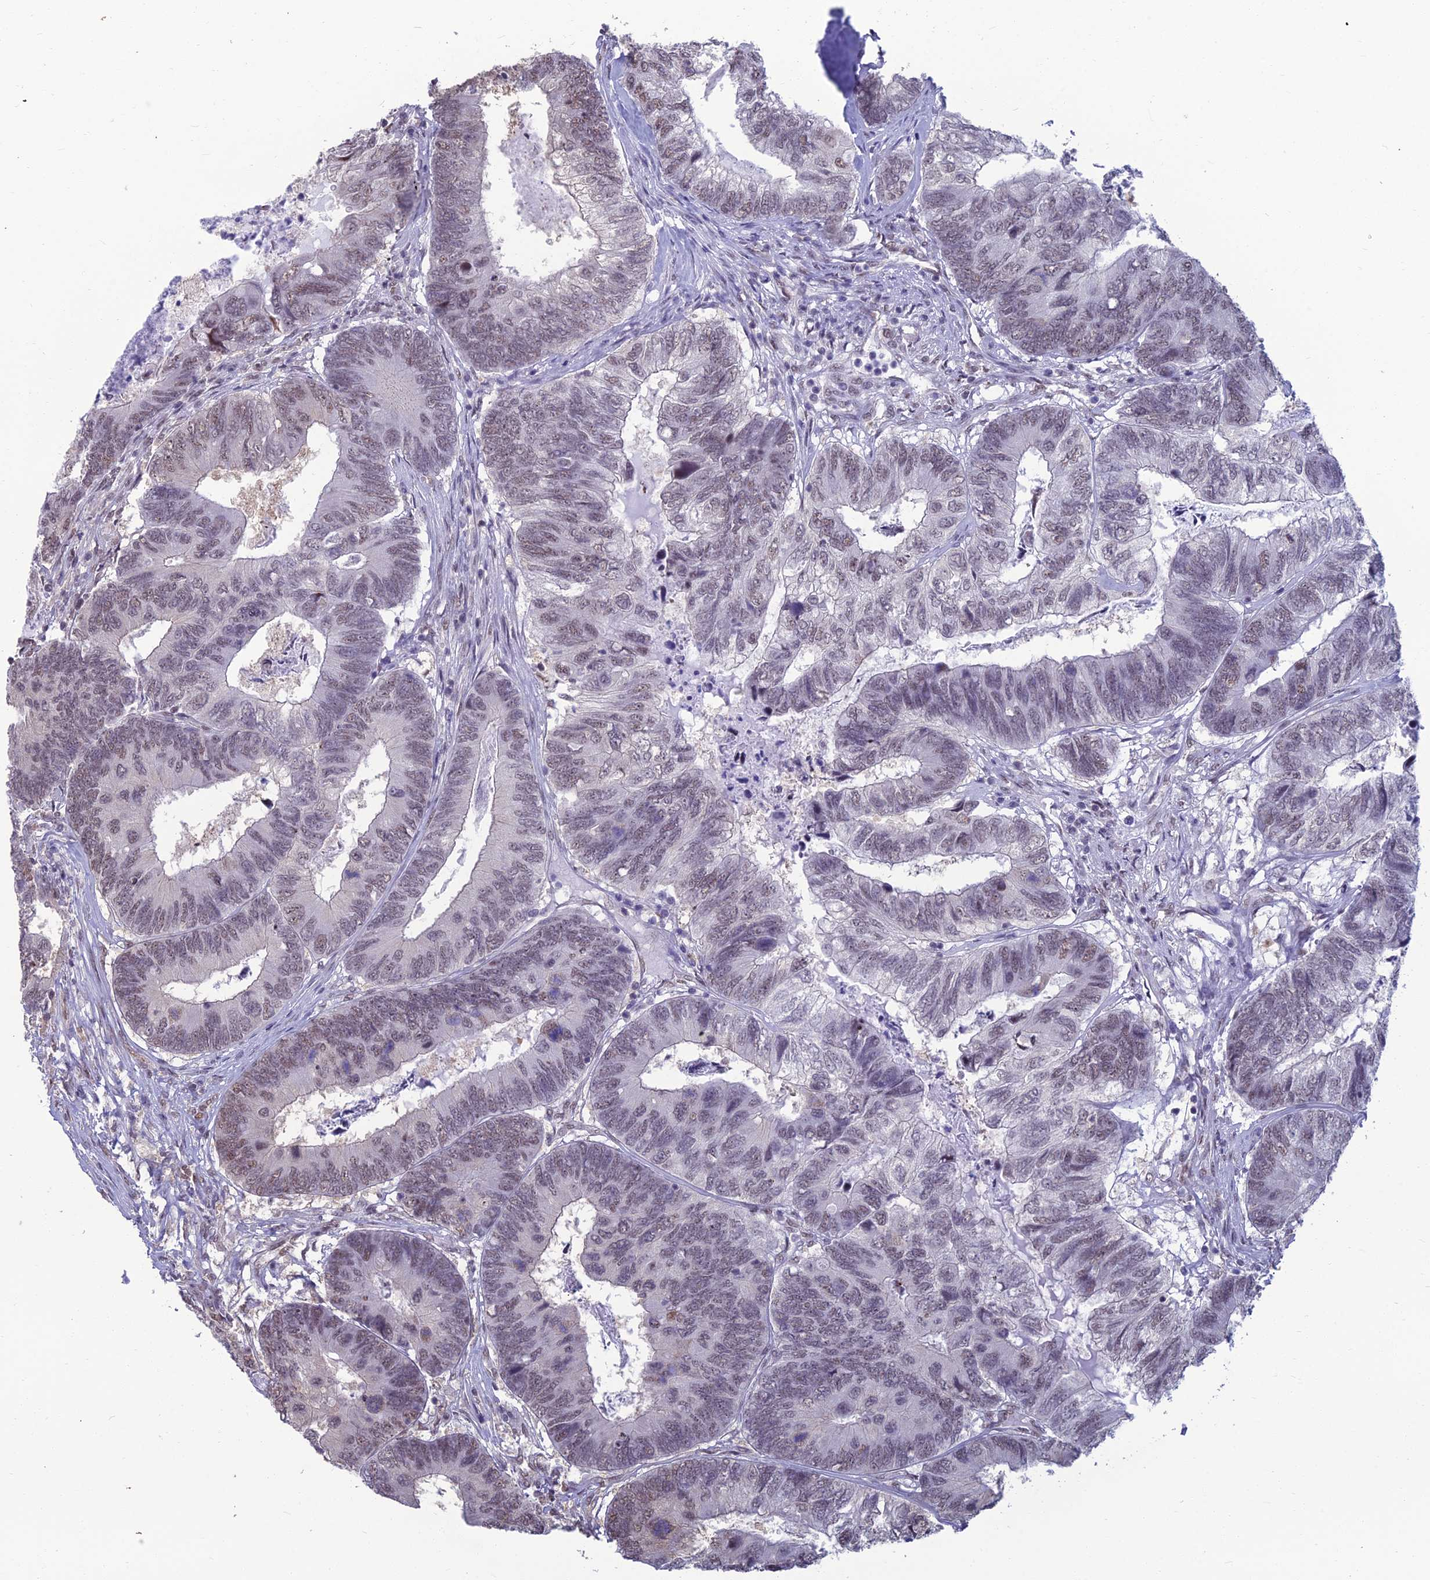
{"staining": {"intensity": "weak", "quantity": "25%-75%", "location": "nuclear"}, "tissue": "colorectal cancer", "cell_type": "Tumor cells", "image_type": "cancer", "snomed": [{"axis": "morphology", "description": "Adenocarcinoma, NOS"}, {"axis": "topography", "description": "Colon"}], "caption": "Colorectal adenocarcinoma was stained to show a protein in brown. There is low levels of weak nuclear staining in approximately 25%-75% of tumor cells.", "gene": "SRSF7", "patient": {"sex": "female", "age": 67}}